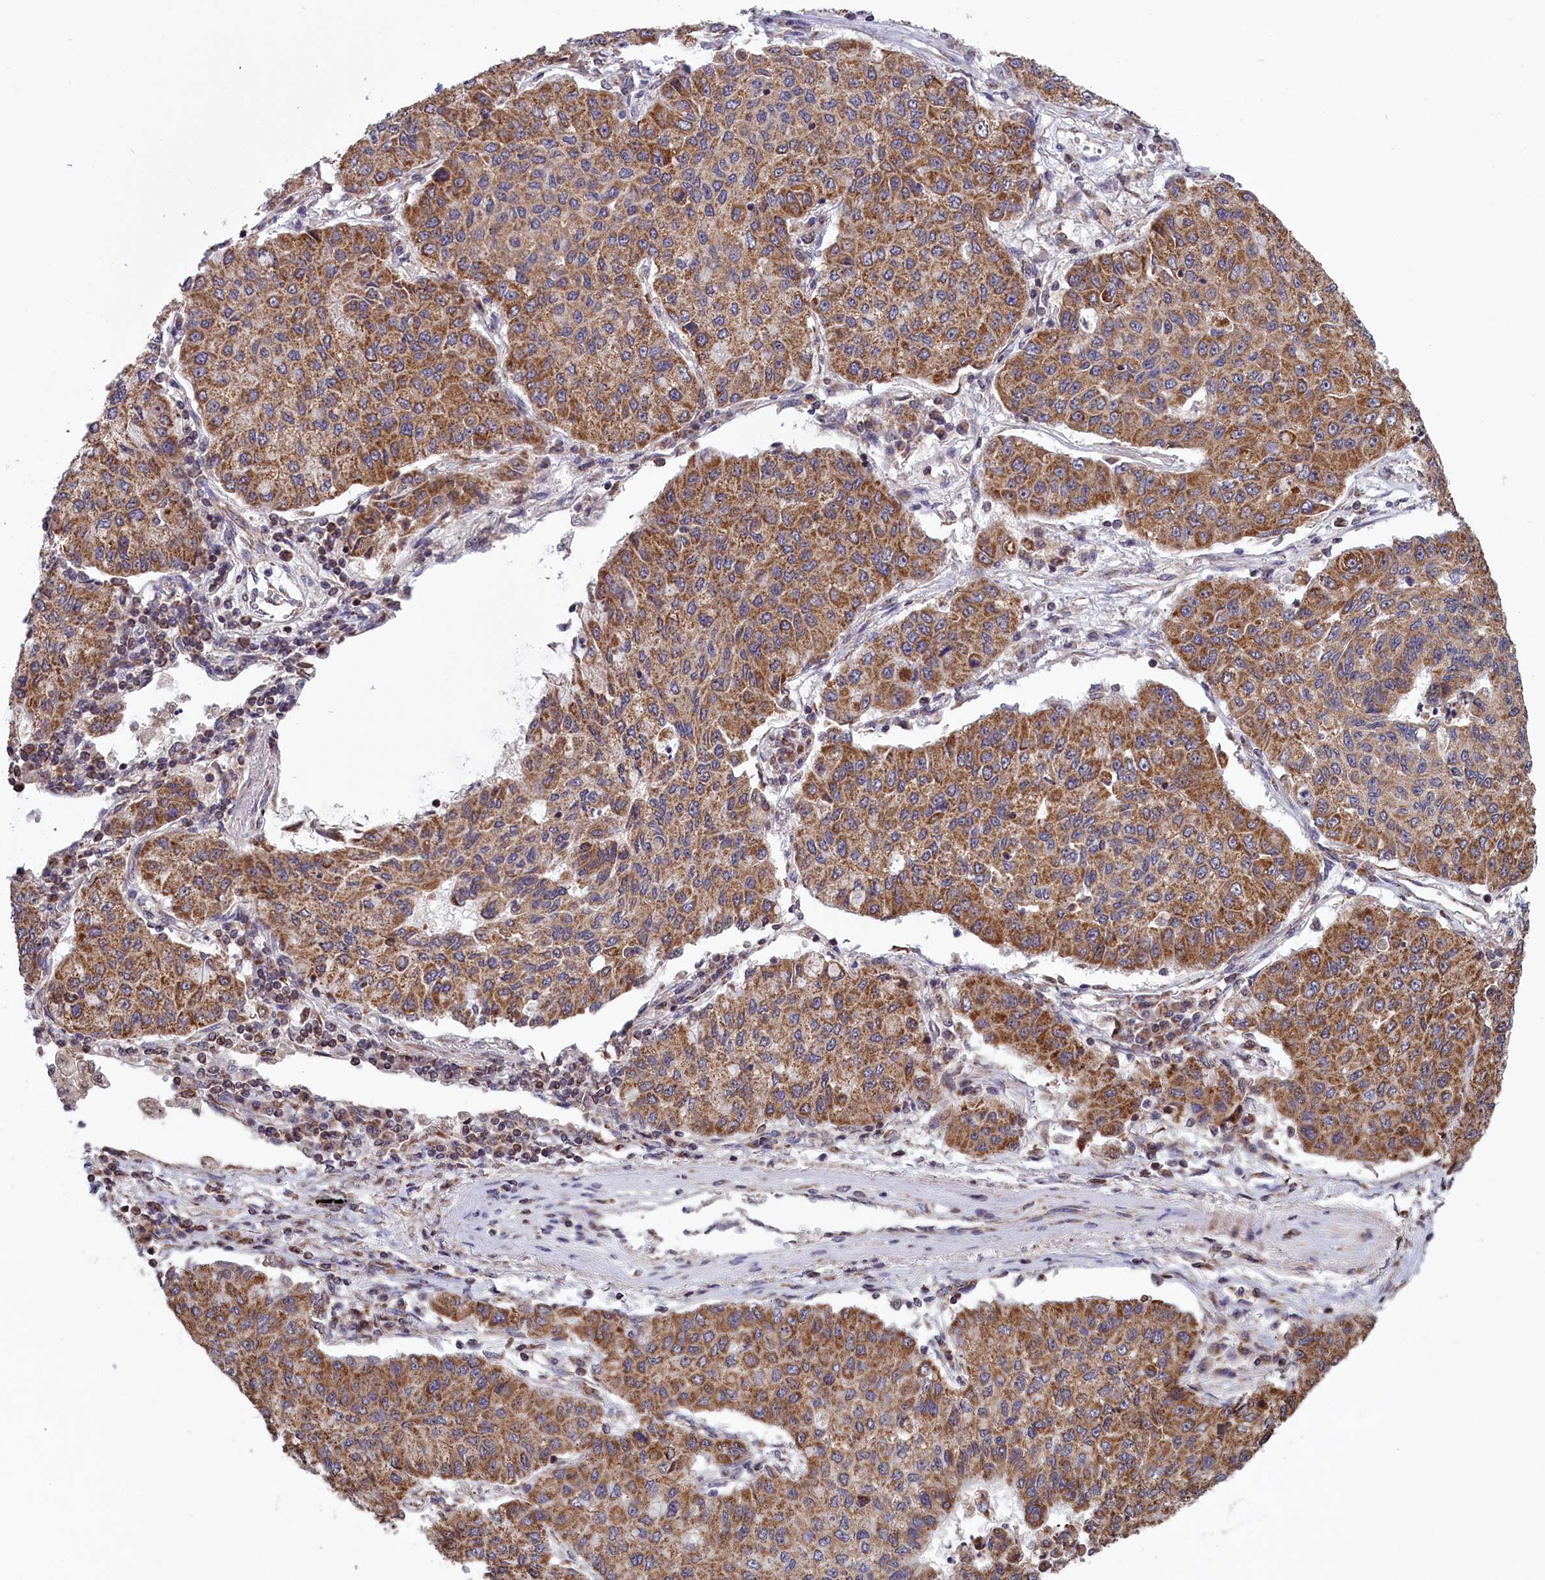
{"staining": {"intensity": "moderate", "quantity": ">75%", "location": "cytoplasmic/membranous"}, "tissue": "lung cancer", "cell_type": "Tumor cells", "image_type": "cancer", "snomed": [{"axis": "morphology", "description": "Squamous cell carcinoma, NOS"}, {"axis": "topography", "description": "Lung"}], "caption": "High-power microscopy captured an immunohistochemistry (IHC) histopathology image of lung squamous cell carcinoma, revealing moderate cytoplasmic/membranous expression in about >75% of tumor cells.", "gene": "TIMM44", "patient": {"sex": "male", "age": 74}}